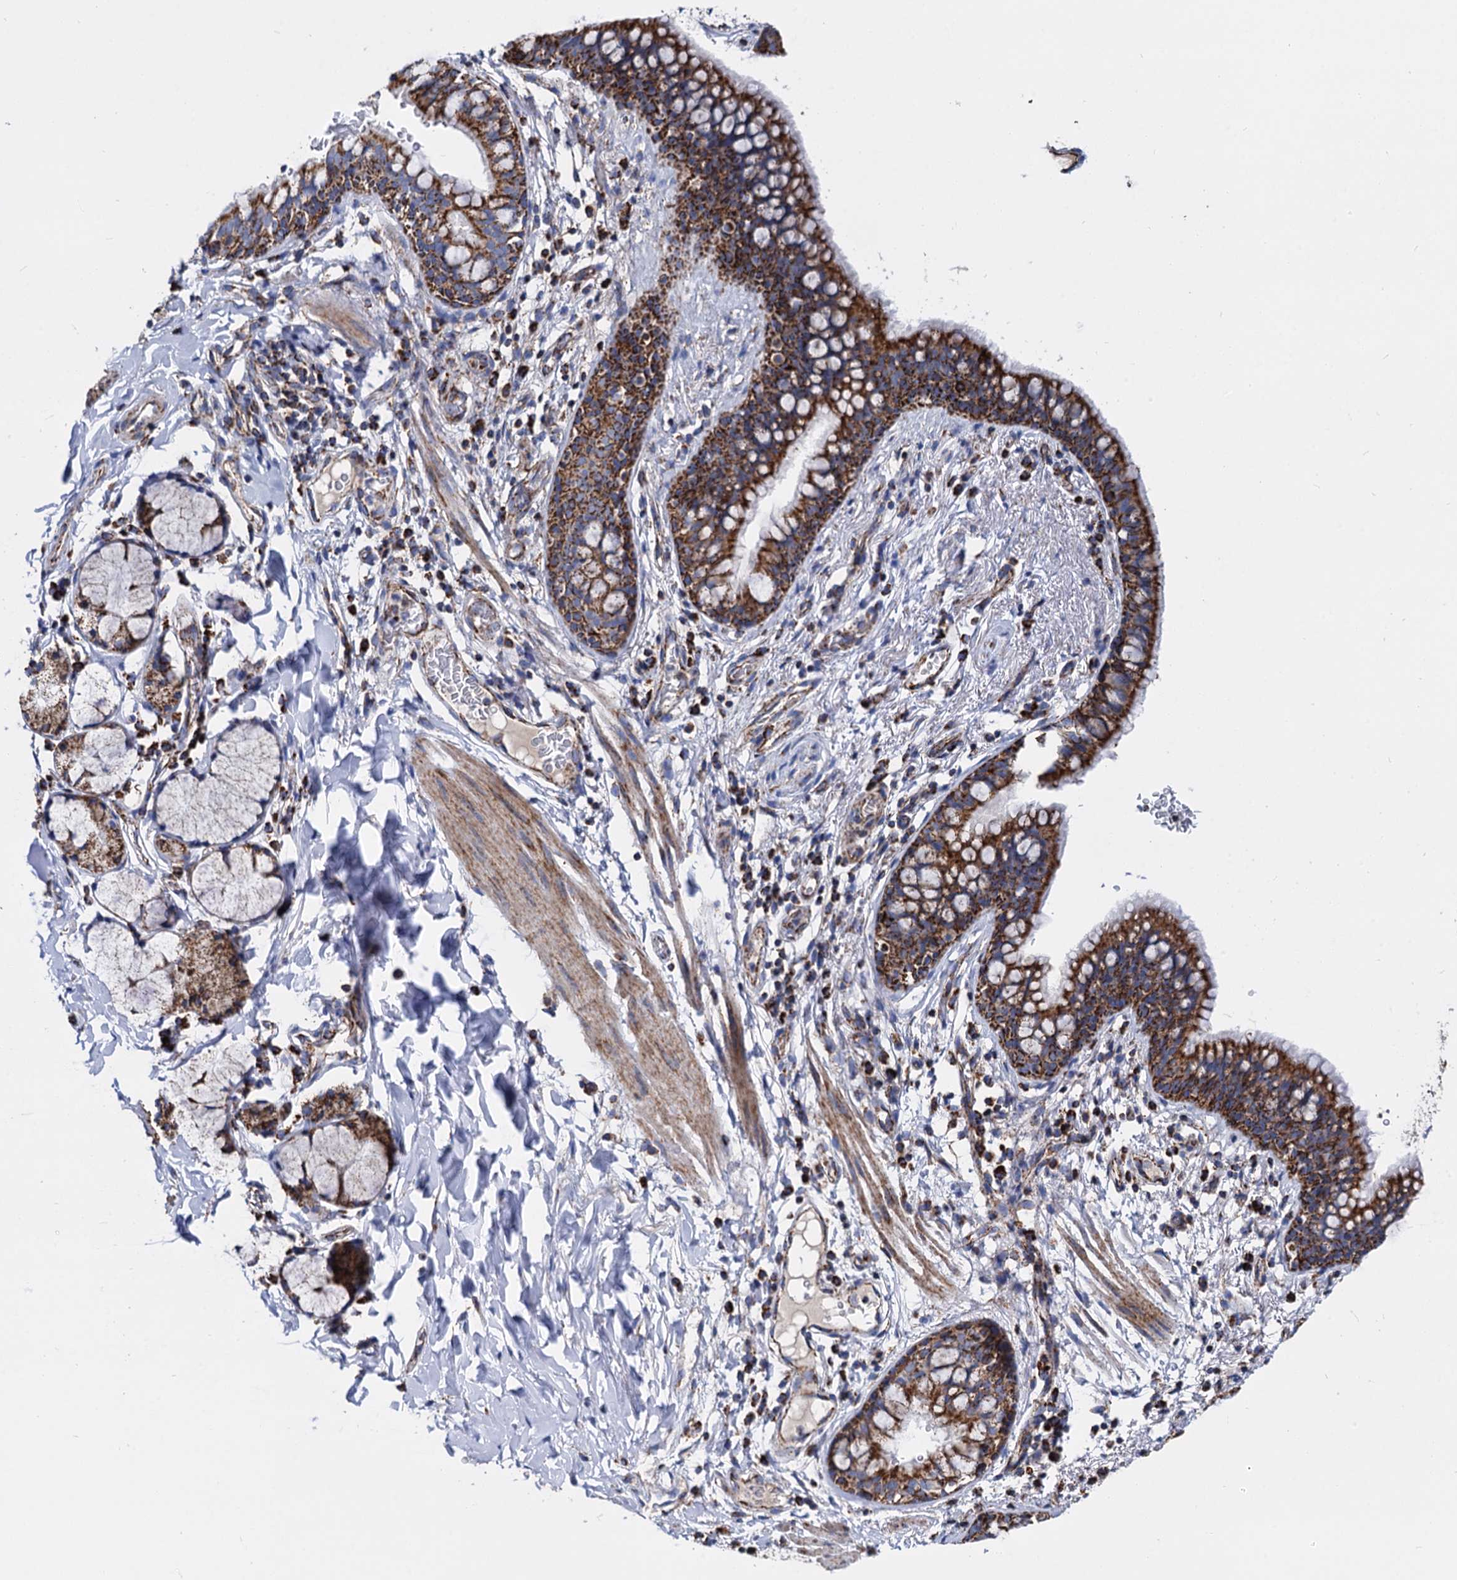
{"staining": {"intensity": "strong", "quantity": ">75%", "location": "cytoplasmic/membranous"}, "tissue": "bronchus", "cell_type": "Respiratory epithelial cells", "image_type": "normal", "snomed": [{"axis": "morphology", "description": "Normal tissue, NOS"}, {"axis": "topography", "description": "Cartilage tissue"}, {"axis": "topography", "description": "Bronchus"}], "caption": "Strong cytoplasmic/membranous positivity is seen in about >75% of respiratory epithelial cells in normal bronchus.", "gene": "TIMM10", "patient": {"sex": "female", "age": 36}}